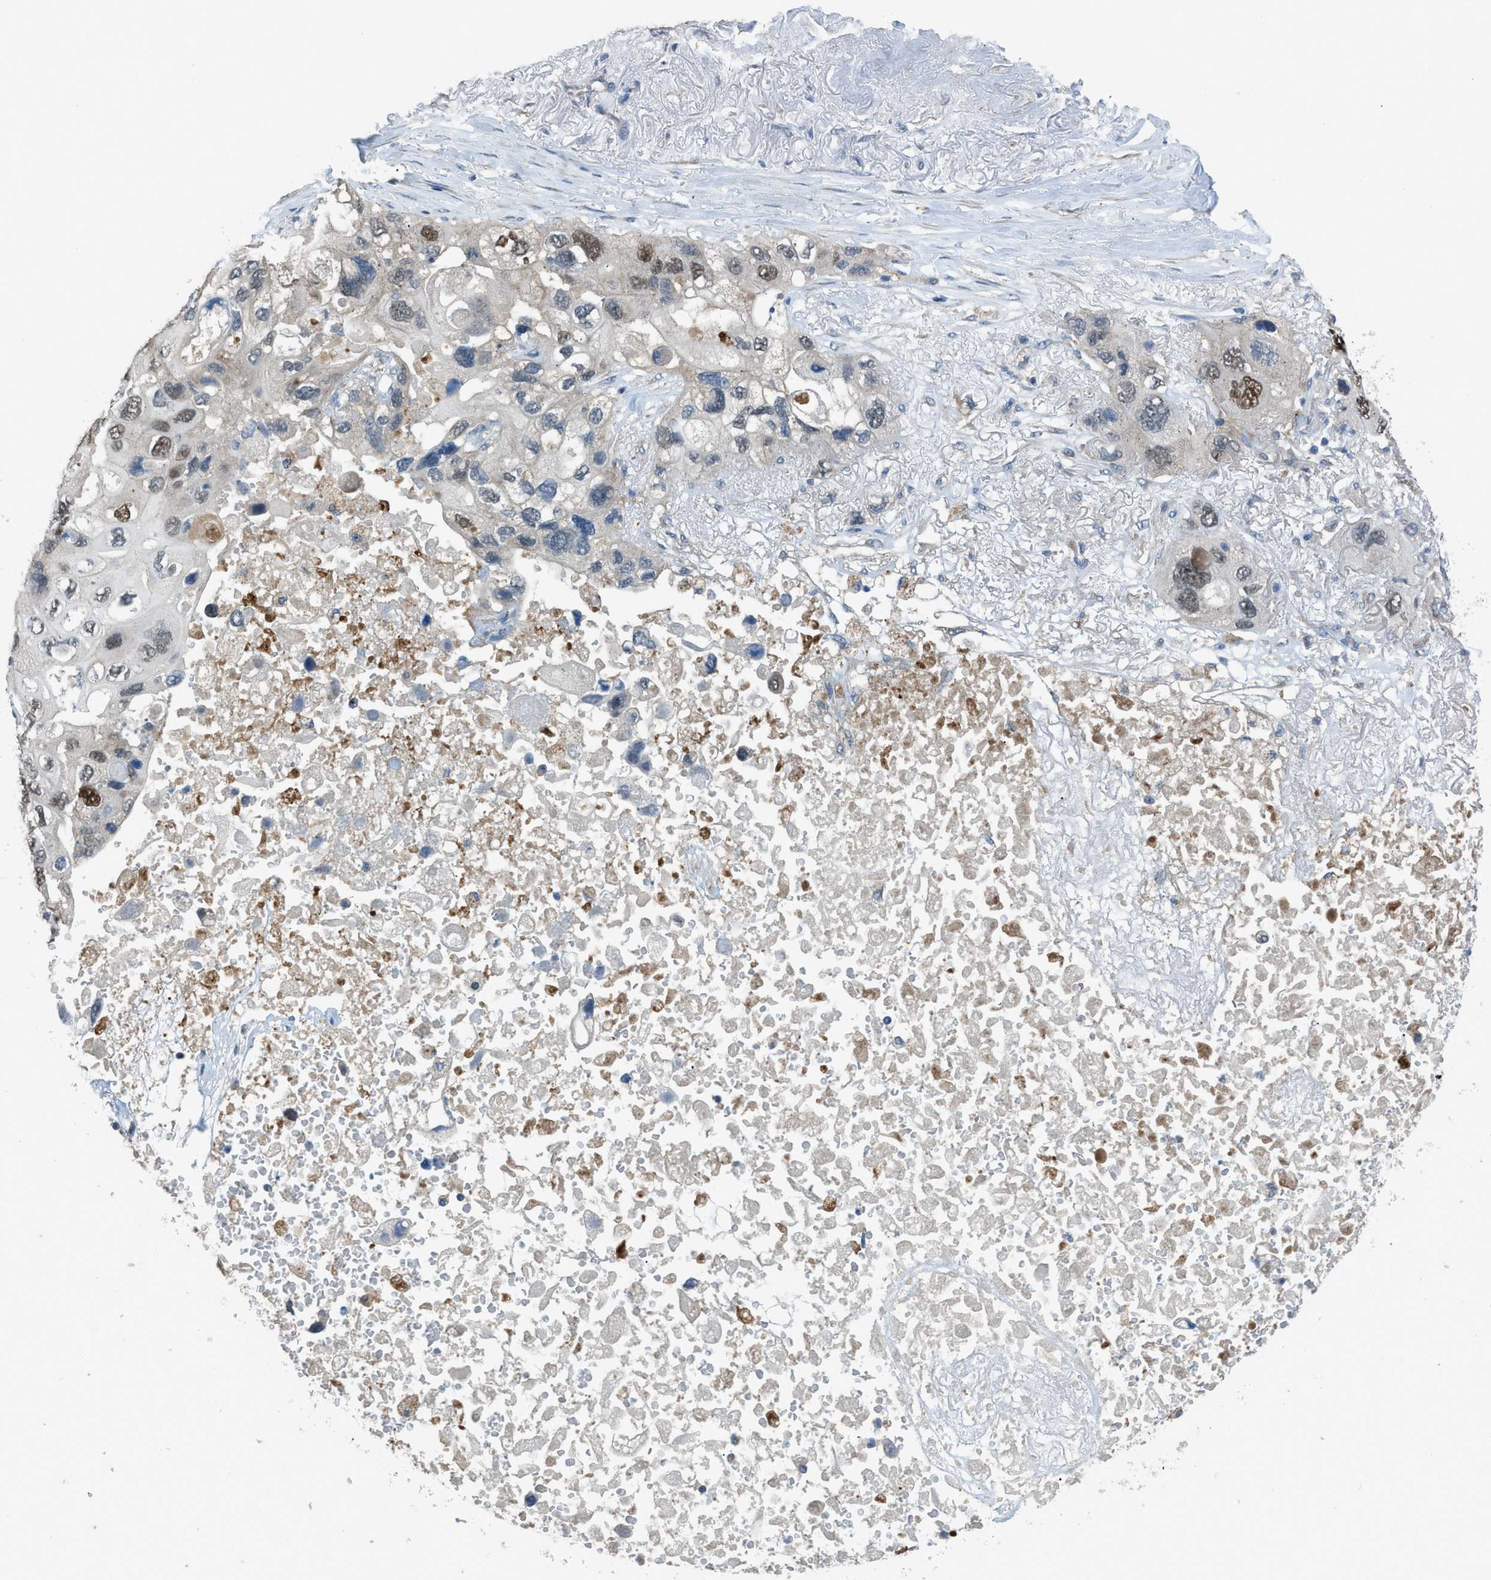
{"staining": {"intensity": "moderate", "quantity": "25%-75%", "location": "nuclear"}, "tissue": "lung cancer", "cell_type": "Tumor cells", "image_type": "cancer", "snomed": [{"axis": "morphology", "description": "Squamous cell carcinoma, NOS"}, {"axis": "topography", "description": "Lung"}], "caption": "A brown stain shows moderate nuclear staining of a protein in lung cancer (squamous cell carcinoma) tumor cells.", "gene": "TIMD4", "patient": {"sex": "female", "age": 73}}